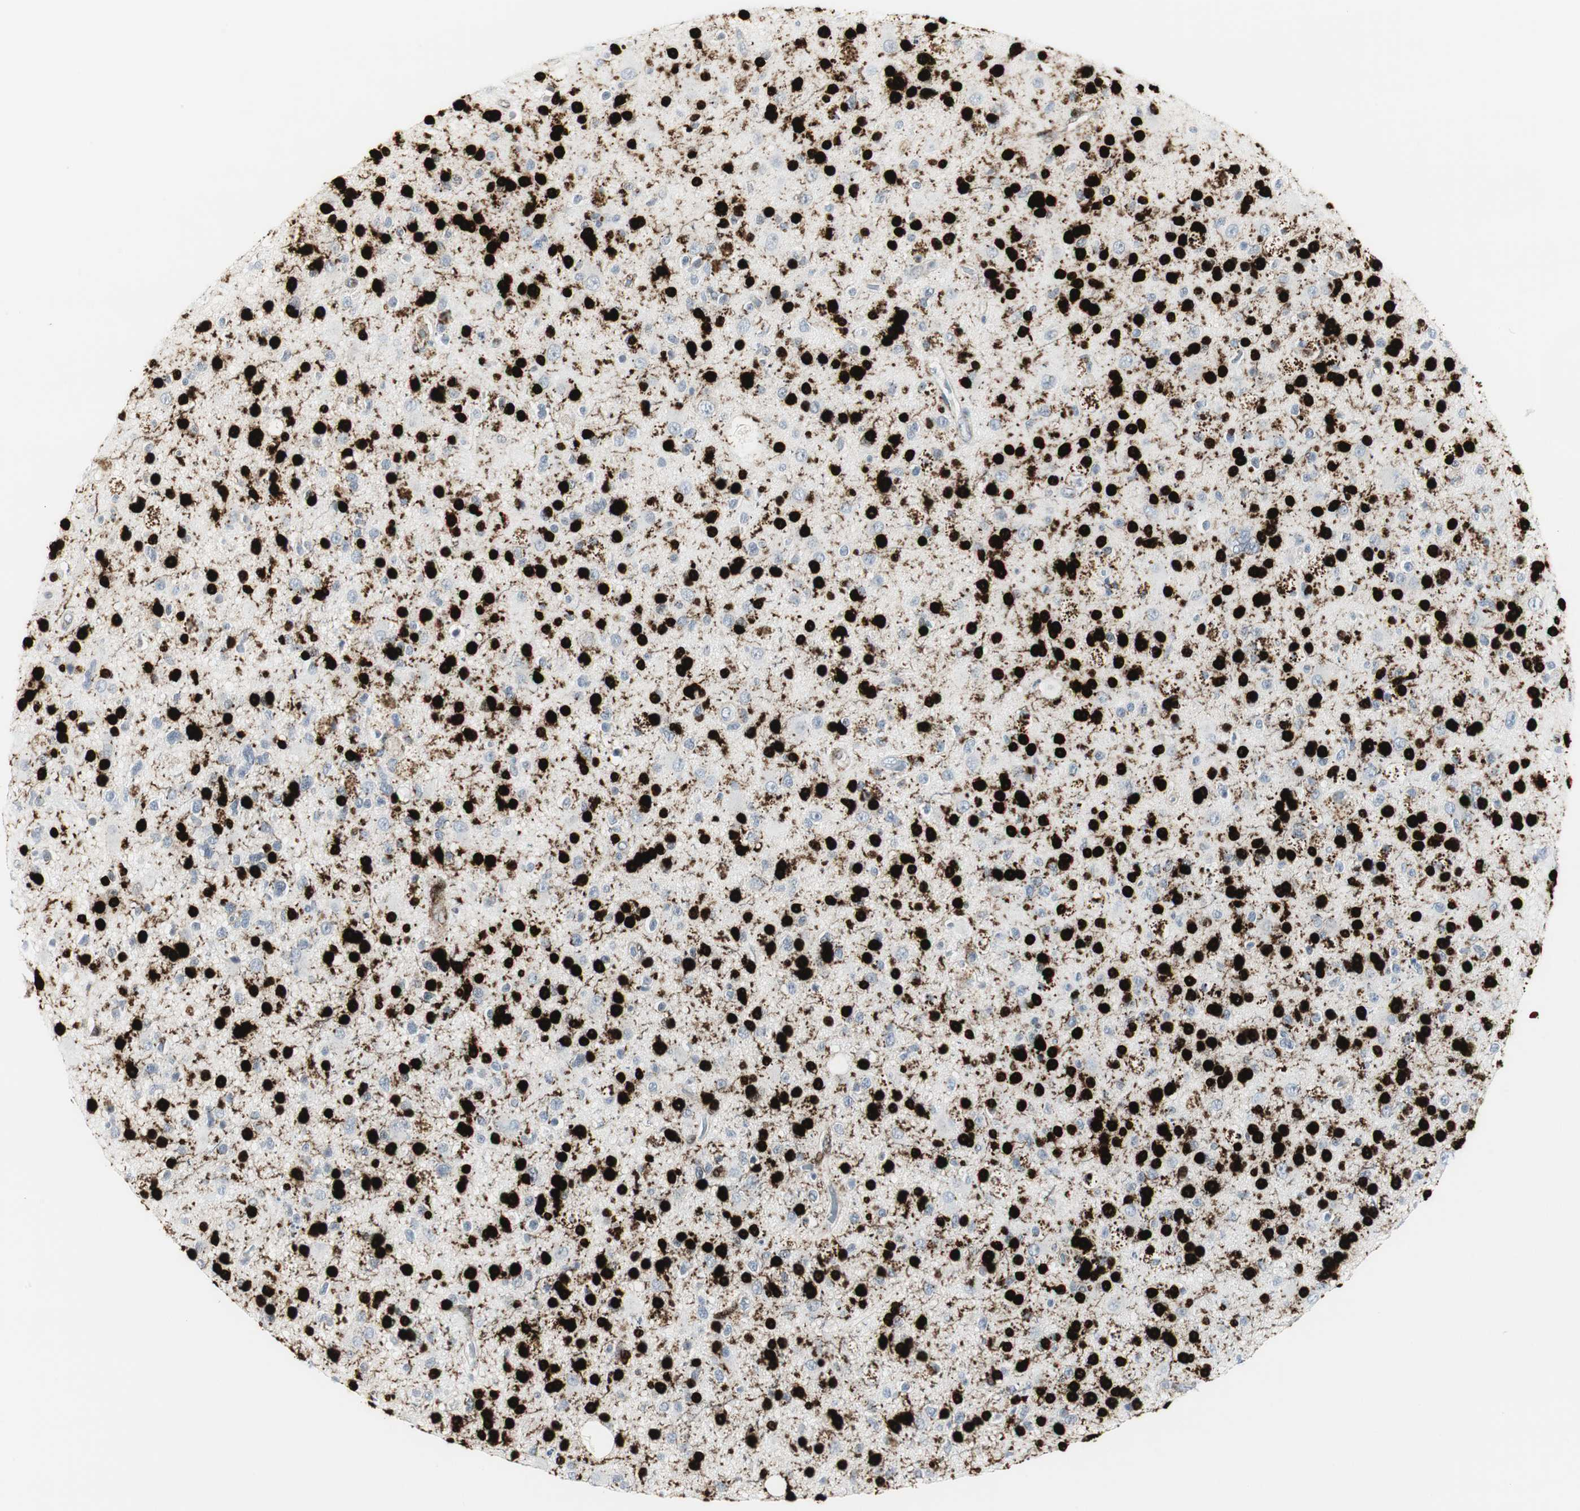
{"staining": {"intensity": "strong", "quantity": "25%-75%", "location": "cytoplasmic/membranous,nuclear"}, "tissue": "glioma", "cell_type": "Tumor cells", "image_type": "cancer", "snomed": [{"axis": "morphology", "description": "Glioma, malignant, High grade"}, {"axis": "topography", "description": "Brain"}], "caption": "DAB immunohistochemical staining of human glioma shows strong cytoplasmic/membranous and nuclear protein staining in approximately 25%-75% of tumor cells.", "gene": "PPP1R14A", "patient": {"sex": "male", "age": 33}}